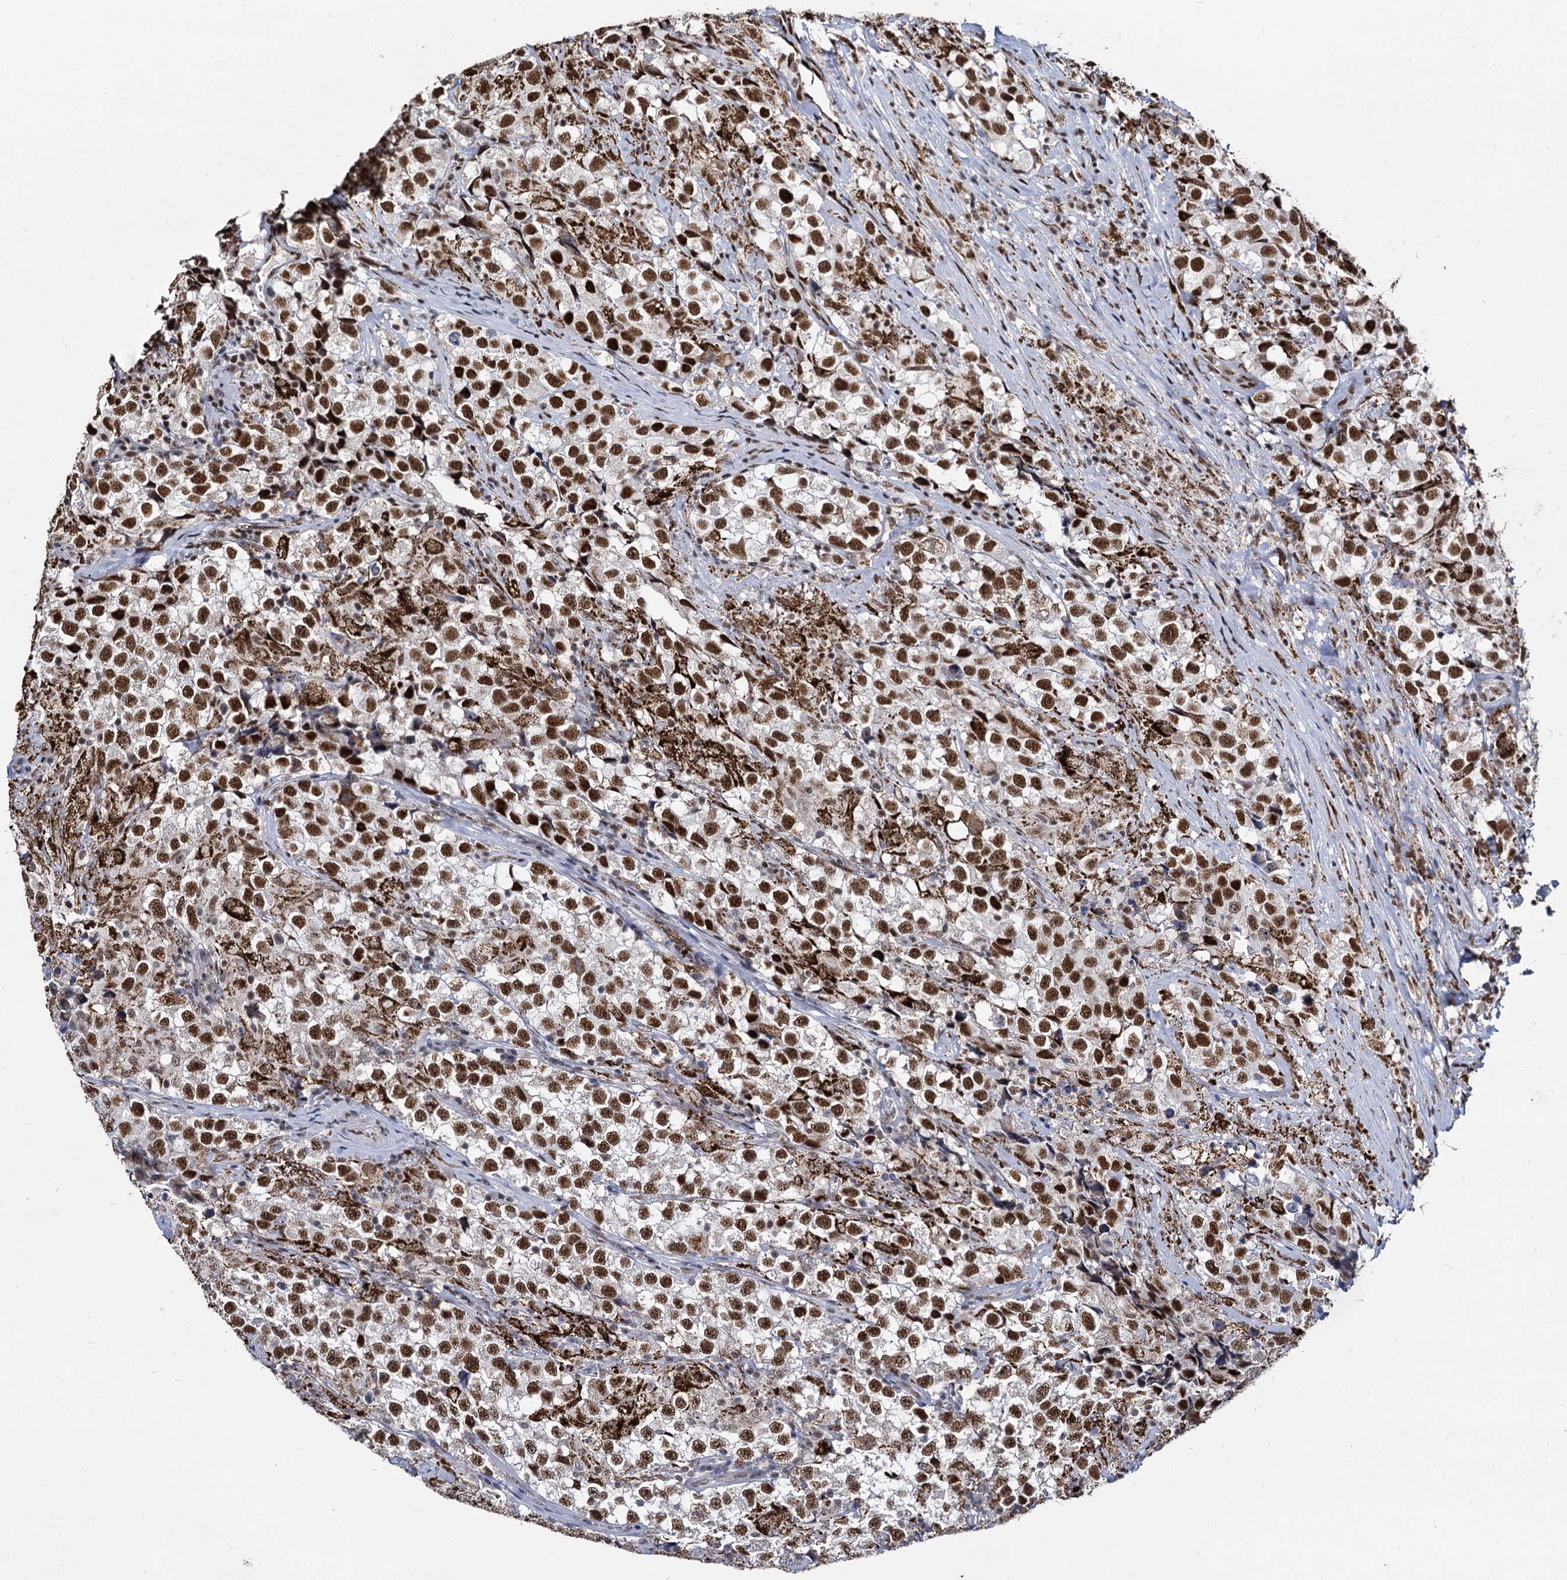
{"staining": {"intensity": "strong", "quantity": ">75%", "location": "nuclear"}, "tissue": "testis cancer", "cell_type": "Tumor cells", "image_type": "cancer", "snomed": [{"axis": "morphology", "description": "Seminoma, NOS"}, {"axis": "topography", "description": "Testis"}], "caption": "Testis seminoma stained for a protein reveals strong nuclear positivity in tumor cells.", "gene": "RPUSD4", "patient": {"sex": "male", "age": 46}}